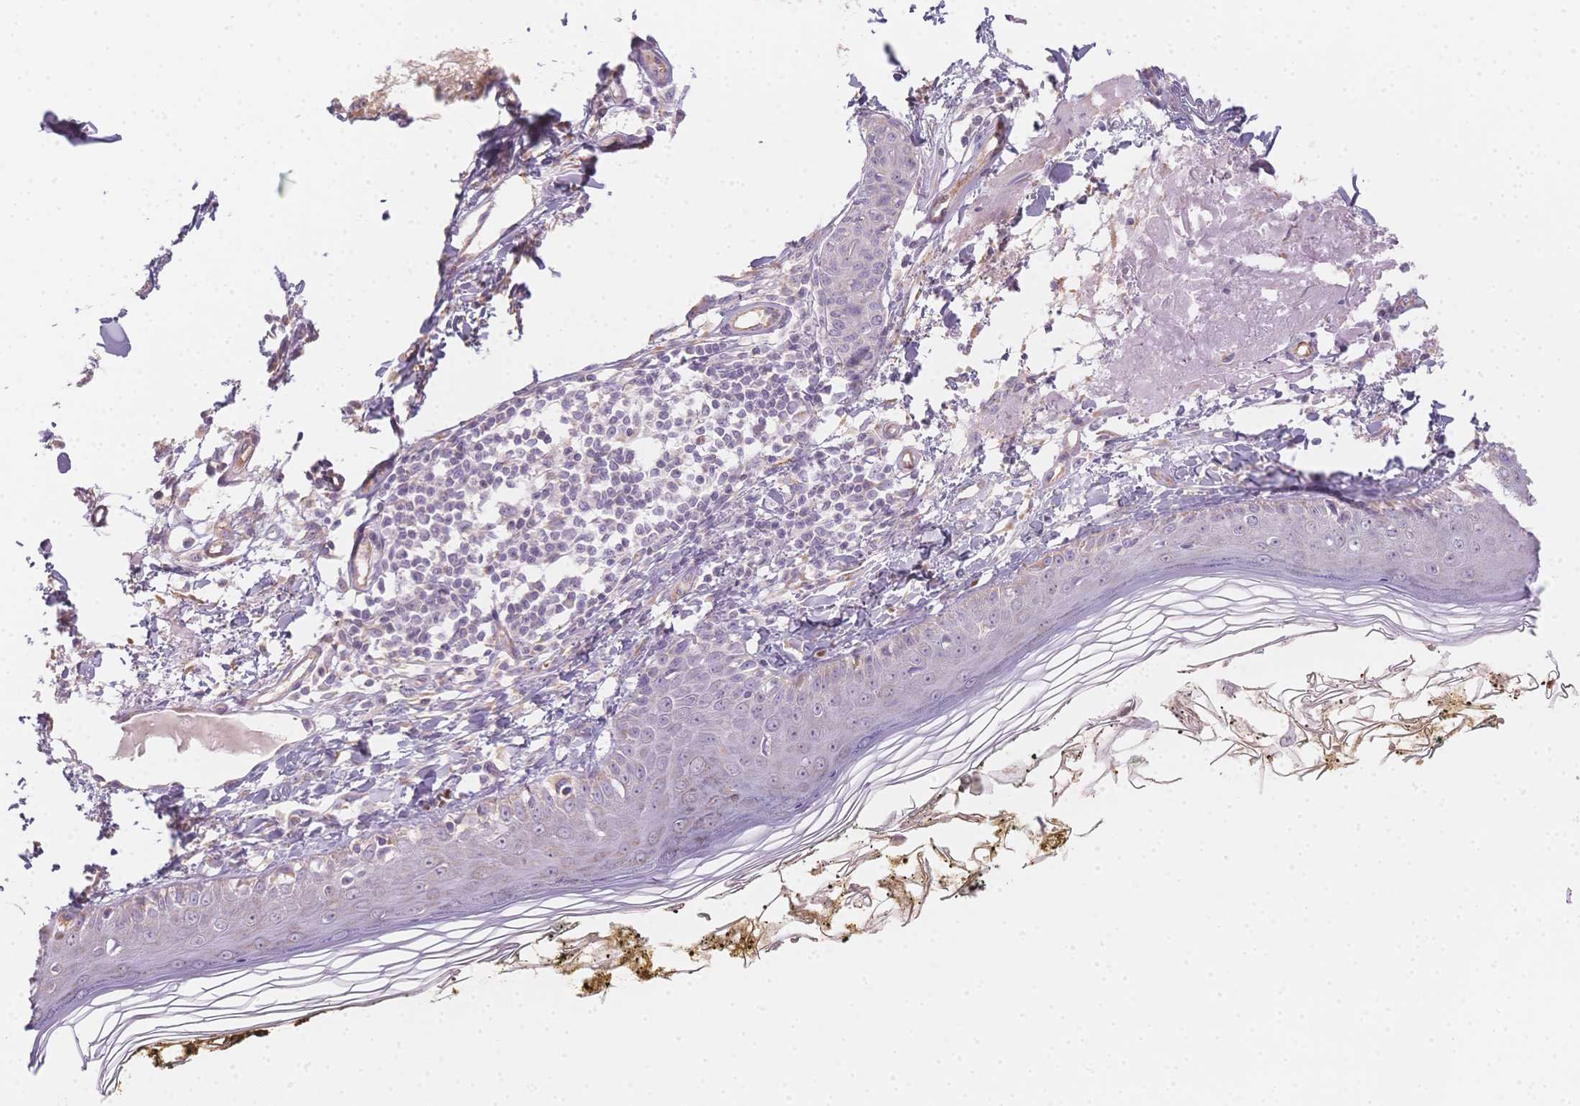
{"staining": {"intensity": "negative", "quantity": "none", "location": "none"}, "tissue": "skin", "cell_type": "Fibroblasts", "image_type": "normal", "snomed": [{"axis": "morphology", "description": "Normal tissue, NOS"}, {"axis": "topography", "description": "Skin"}], "caption": "The histopathology image exhibits no significant staining in fibroblasts of skin.", "gene": "SMYD1", "patient": {"sex": "male", "age": 76}}